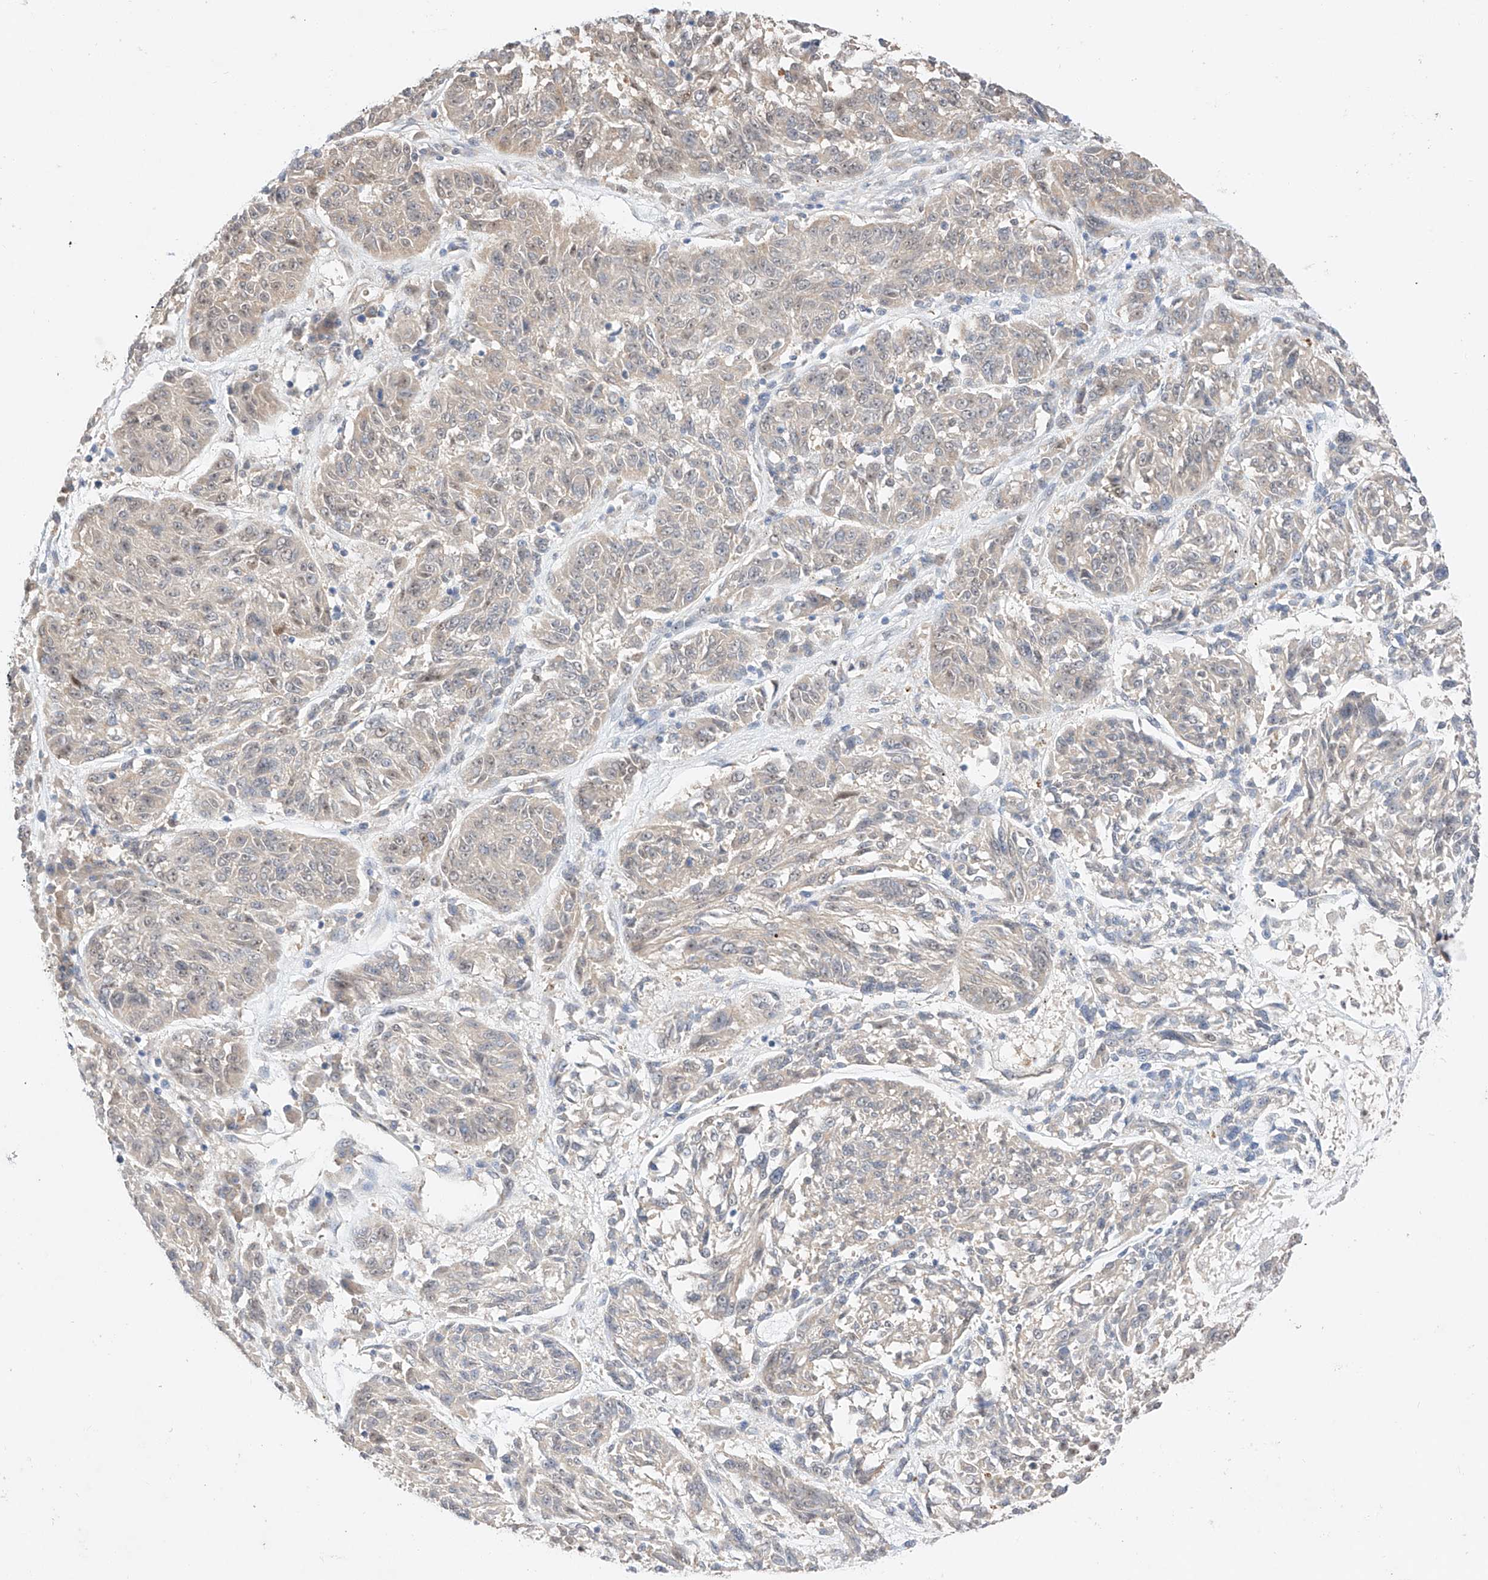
{"staining": {"intensity": "negative", "quantity": "none", "location": "none"}, "tissue": "melanoma", "cell_type": "Tumor cells", "image_type": "cancer", "snomed": [{"axis": "morphology", "description": "Malignant melanoma, NOS"}, {"axis": "topography", "description": "Skin"}], "caption": "Micrograph shows no protein expression in tumor cells of malignant melanoma tissue.", "gene": "IL22RA2", "patient": {"sex": "male", "age": 53}}